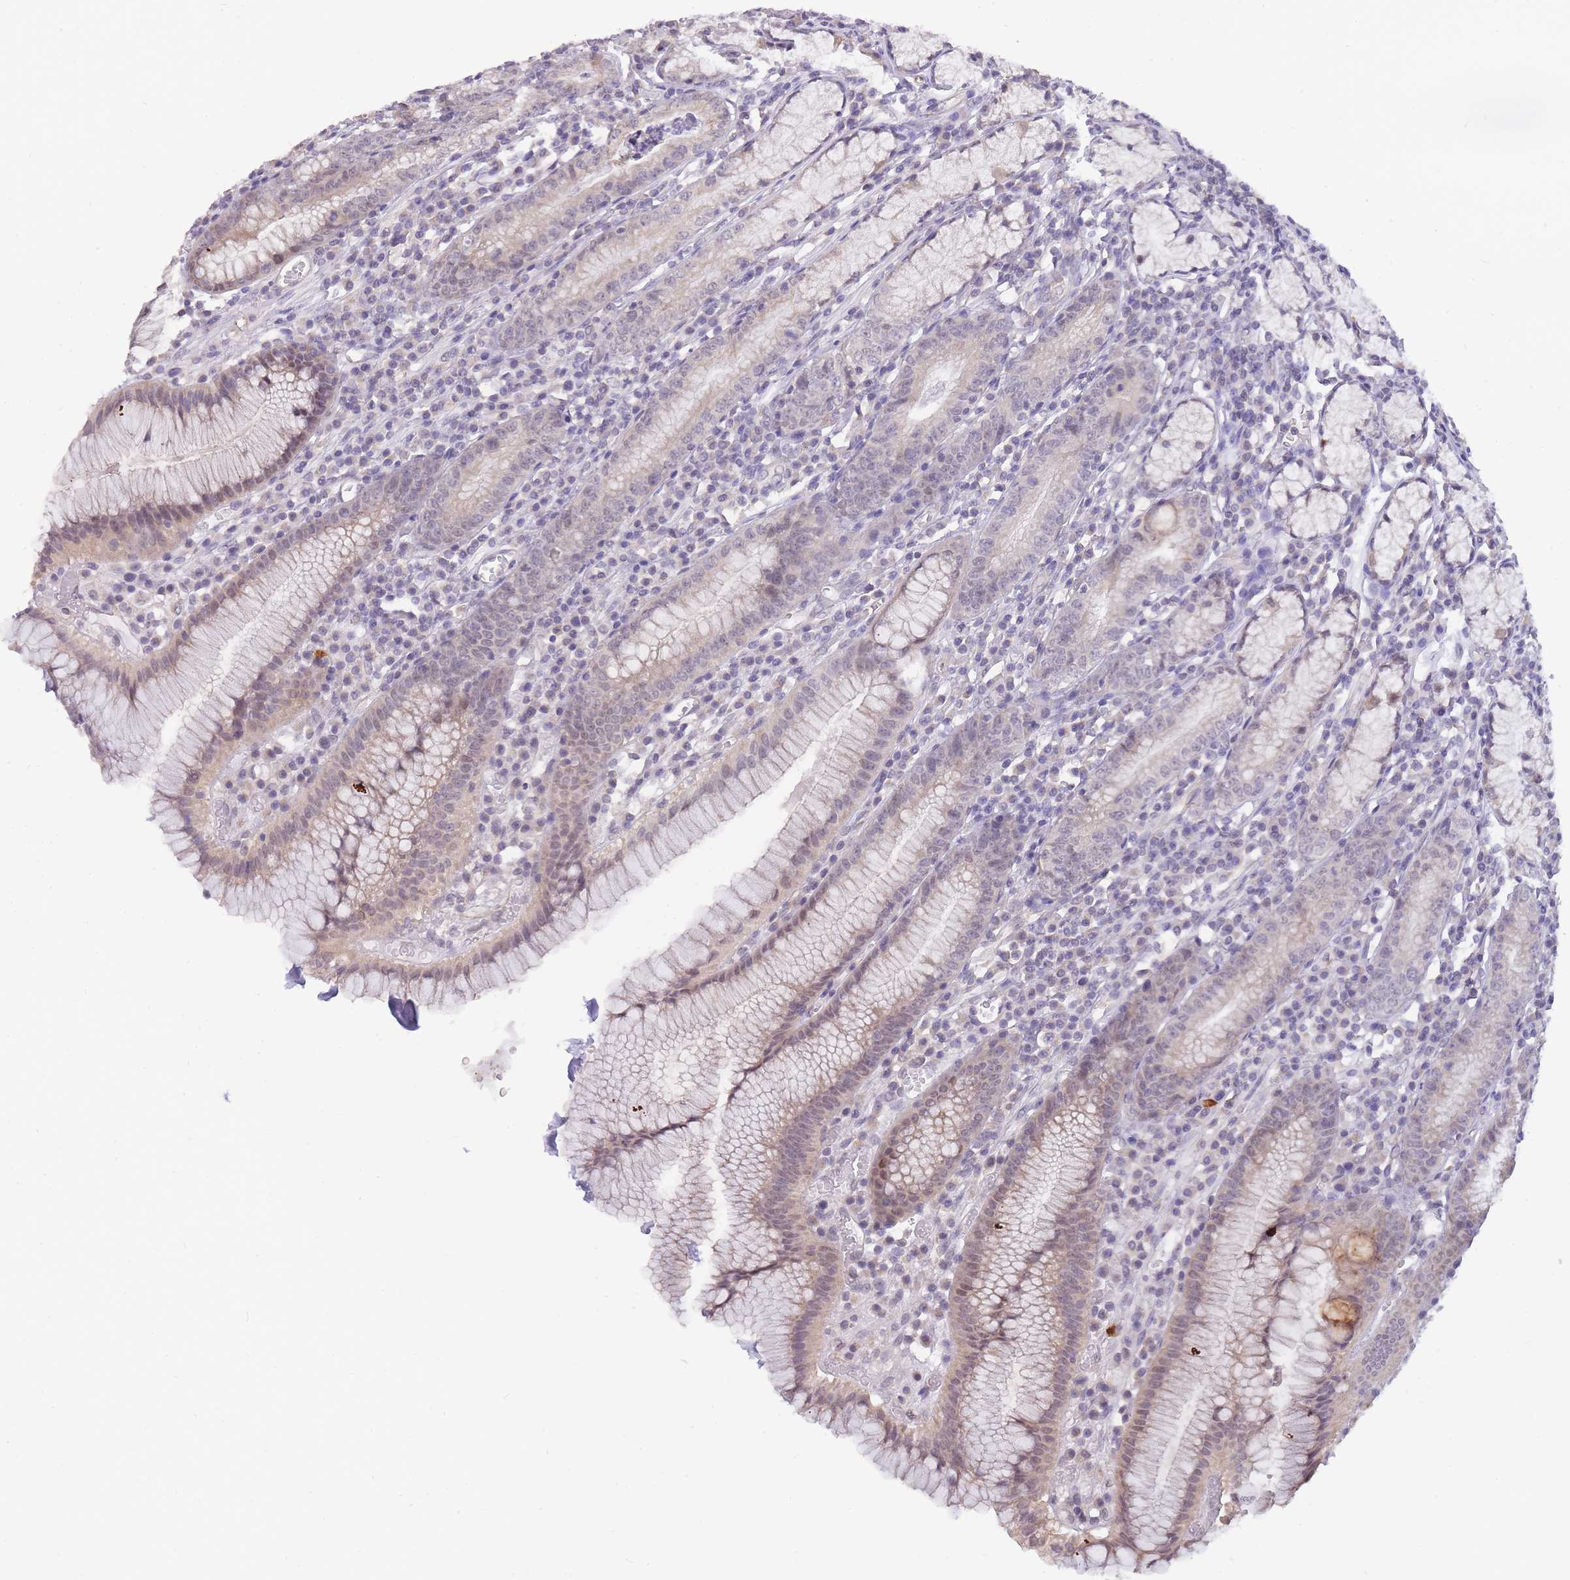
{"staining": {"intensity": "weak", "quantity": "25%-75%", "location": "cytoplasmic/membranous,nuclear"}, "tissue": "stomach", "cell_type": "Glandular cells", "image_type": "normal", "snomed": [{"axis": "morphology", "description": "Normal tissue, NOS"}, {"axis": "topography", "description": "Stomach"}], "caption": "This is a histology image of immunohistochemistry (IHC) staining of unremarkable stomach, which shows weak expression in the cytoplasmic/membranous,nuclear of glandular cells.", "gene": "C19orf25", "patient": {"sex": "male", "age": 55}}